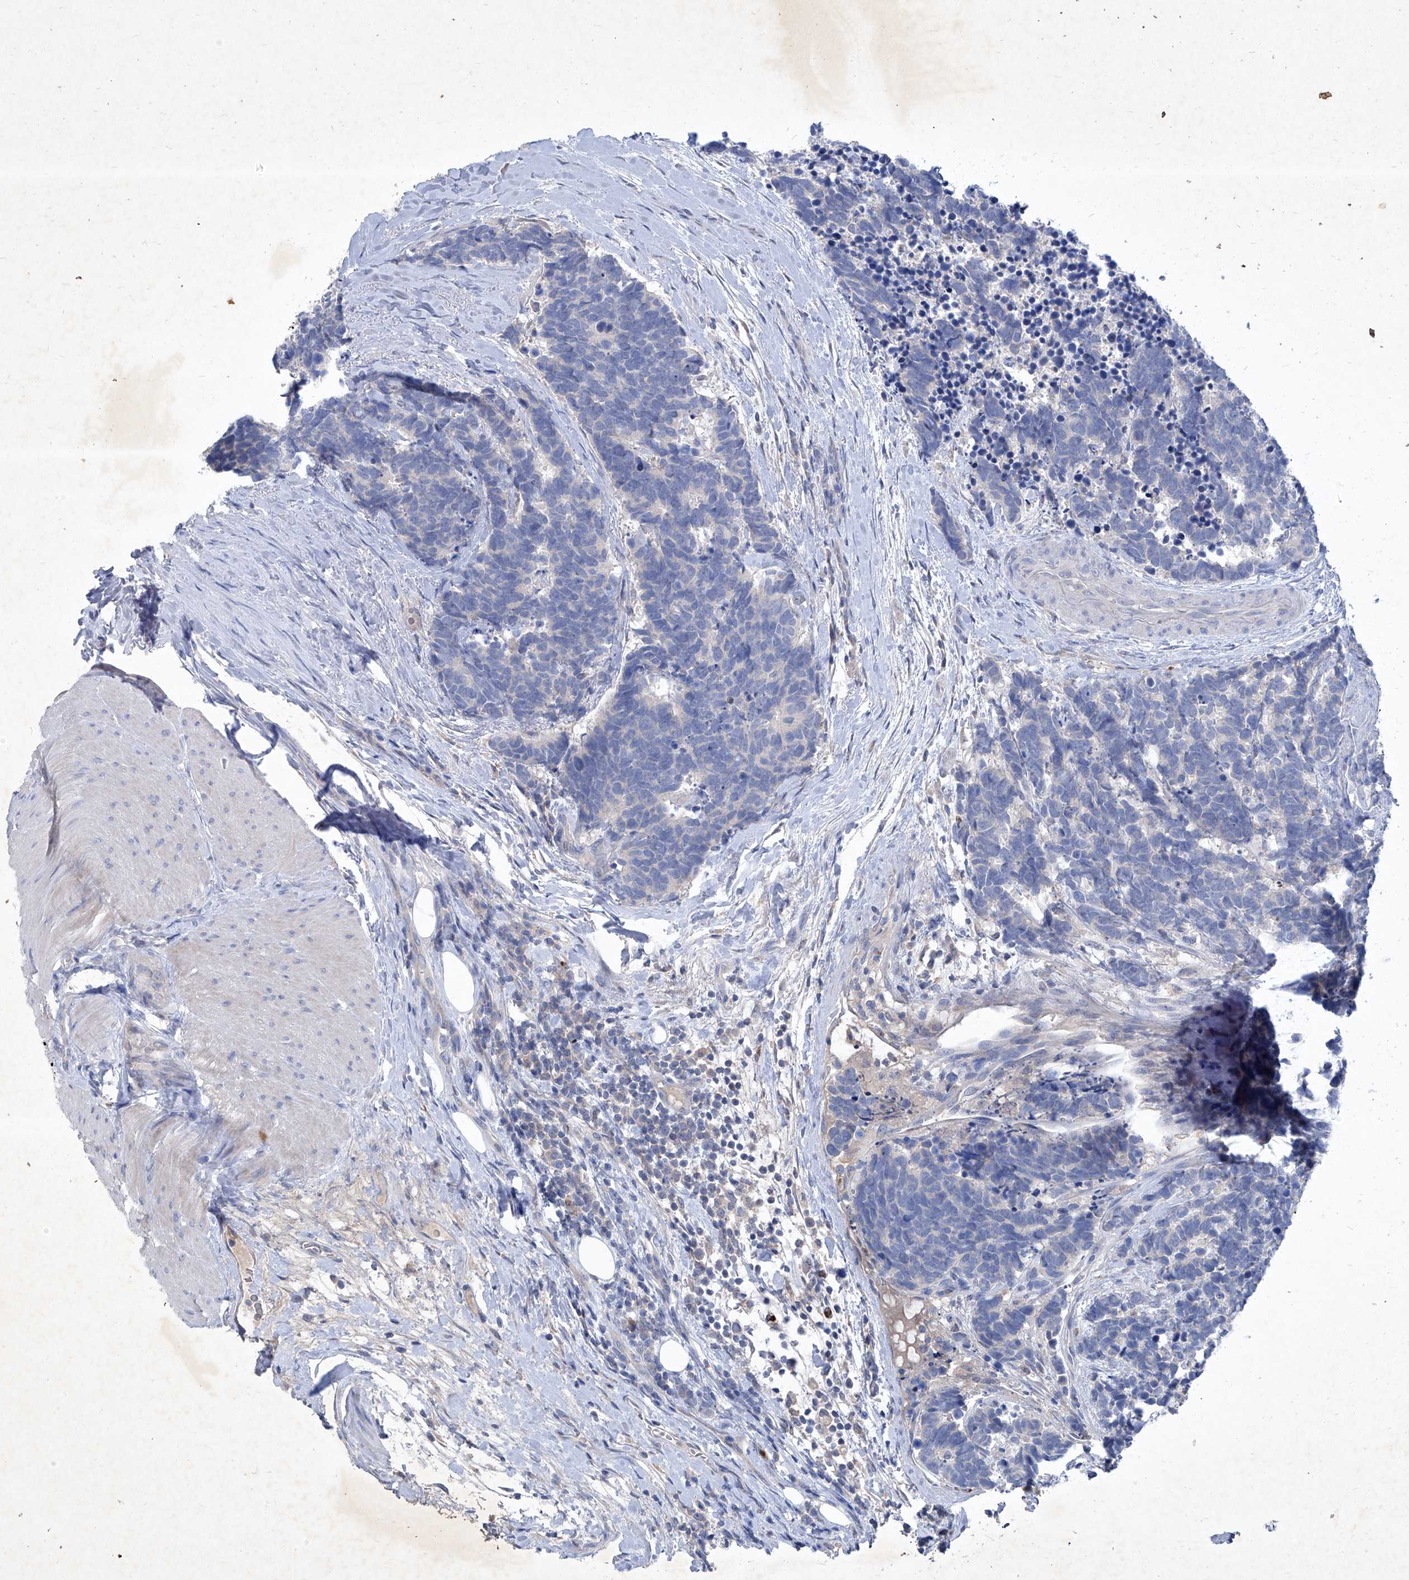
{"staining": {"intensity": "negative", "quantity": "none", "location": "none"}, "tissue": "carcinoid", "cell_type": "Tumor cells", "image_type": "cancer", "snomed": [{"axis": "morphology", "description": "Carcinoma, NOS"}, {"axis": "morphology", "description": "Carcinoid, malignant, NOS"}, {"axis": "topography", "description": "Urinary bladder"}], "caption": "The histopathology image demonstrates no staining of tumor cells in carcinoid.", "gene": "SBK2", "patient": {"sex": "male", "age": 57}}